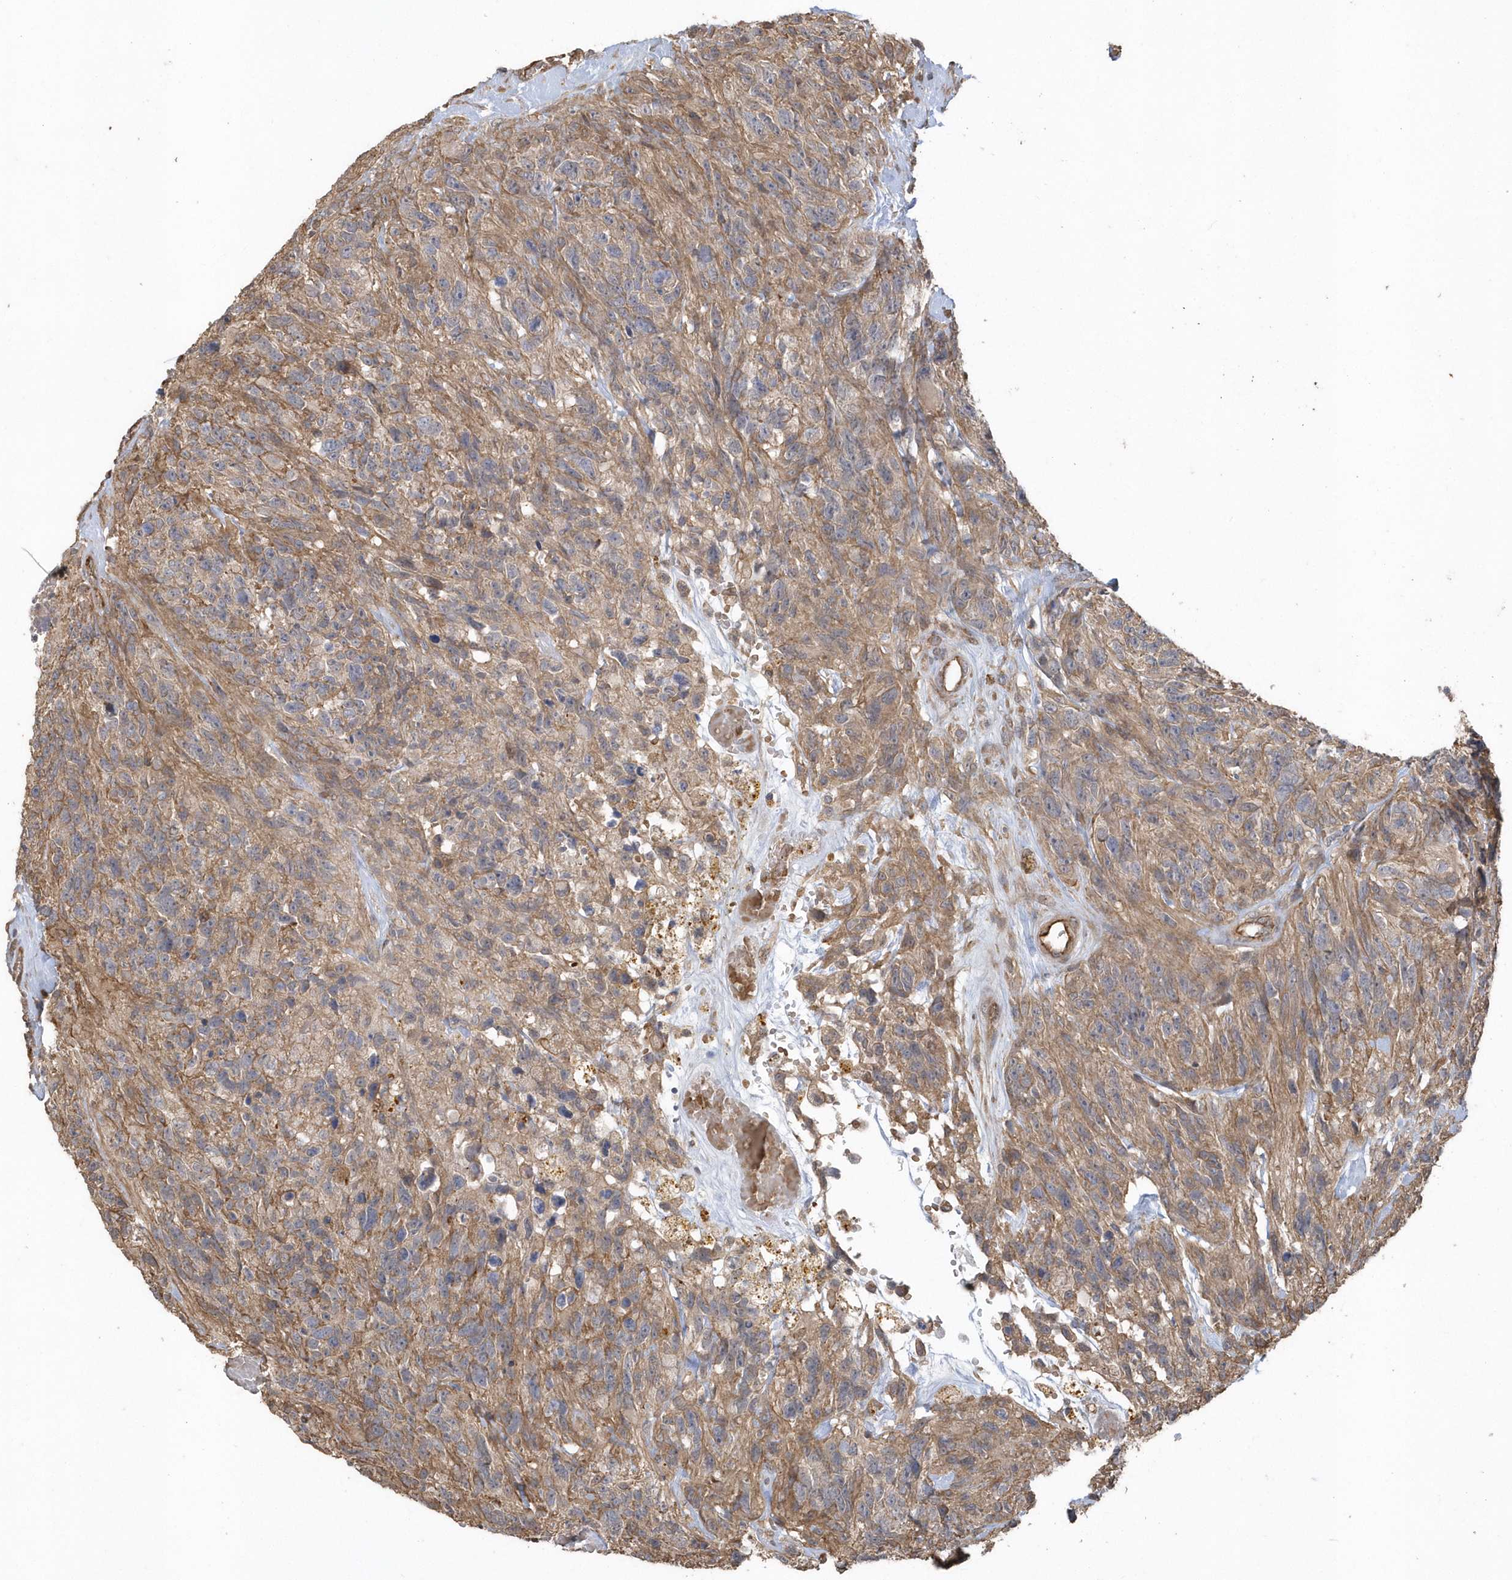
{"staining": {"intensity": "moderate", "quantity": ">75%", "location": "cytoplasmic/membranous"}, "tissue": "glioma", "cell_type": "Tumor cells", "image_type": "cancer", "snomed": [{"axis": "morphology", "description": "Glioma, malignant, High grade"}, {"axis": "topography", "description": "Brain"}], "caption": "Malignant glioma (high-grade) stained with a brown dye demonstrates moderate cytoplasmic/membranous positive positivity in approximately >75% of tumor cells.", "gene": "HERPUD1", "patient": {"sex": "male", "age": 69}}